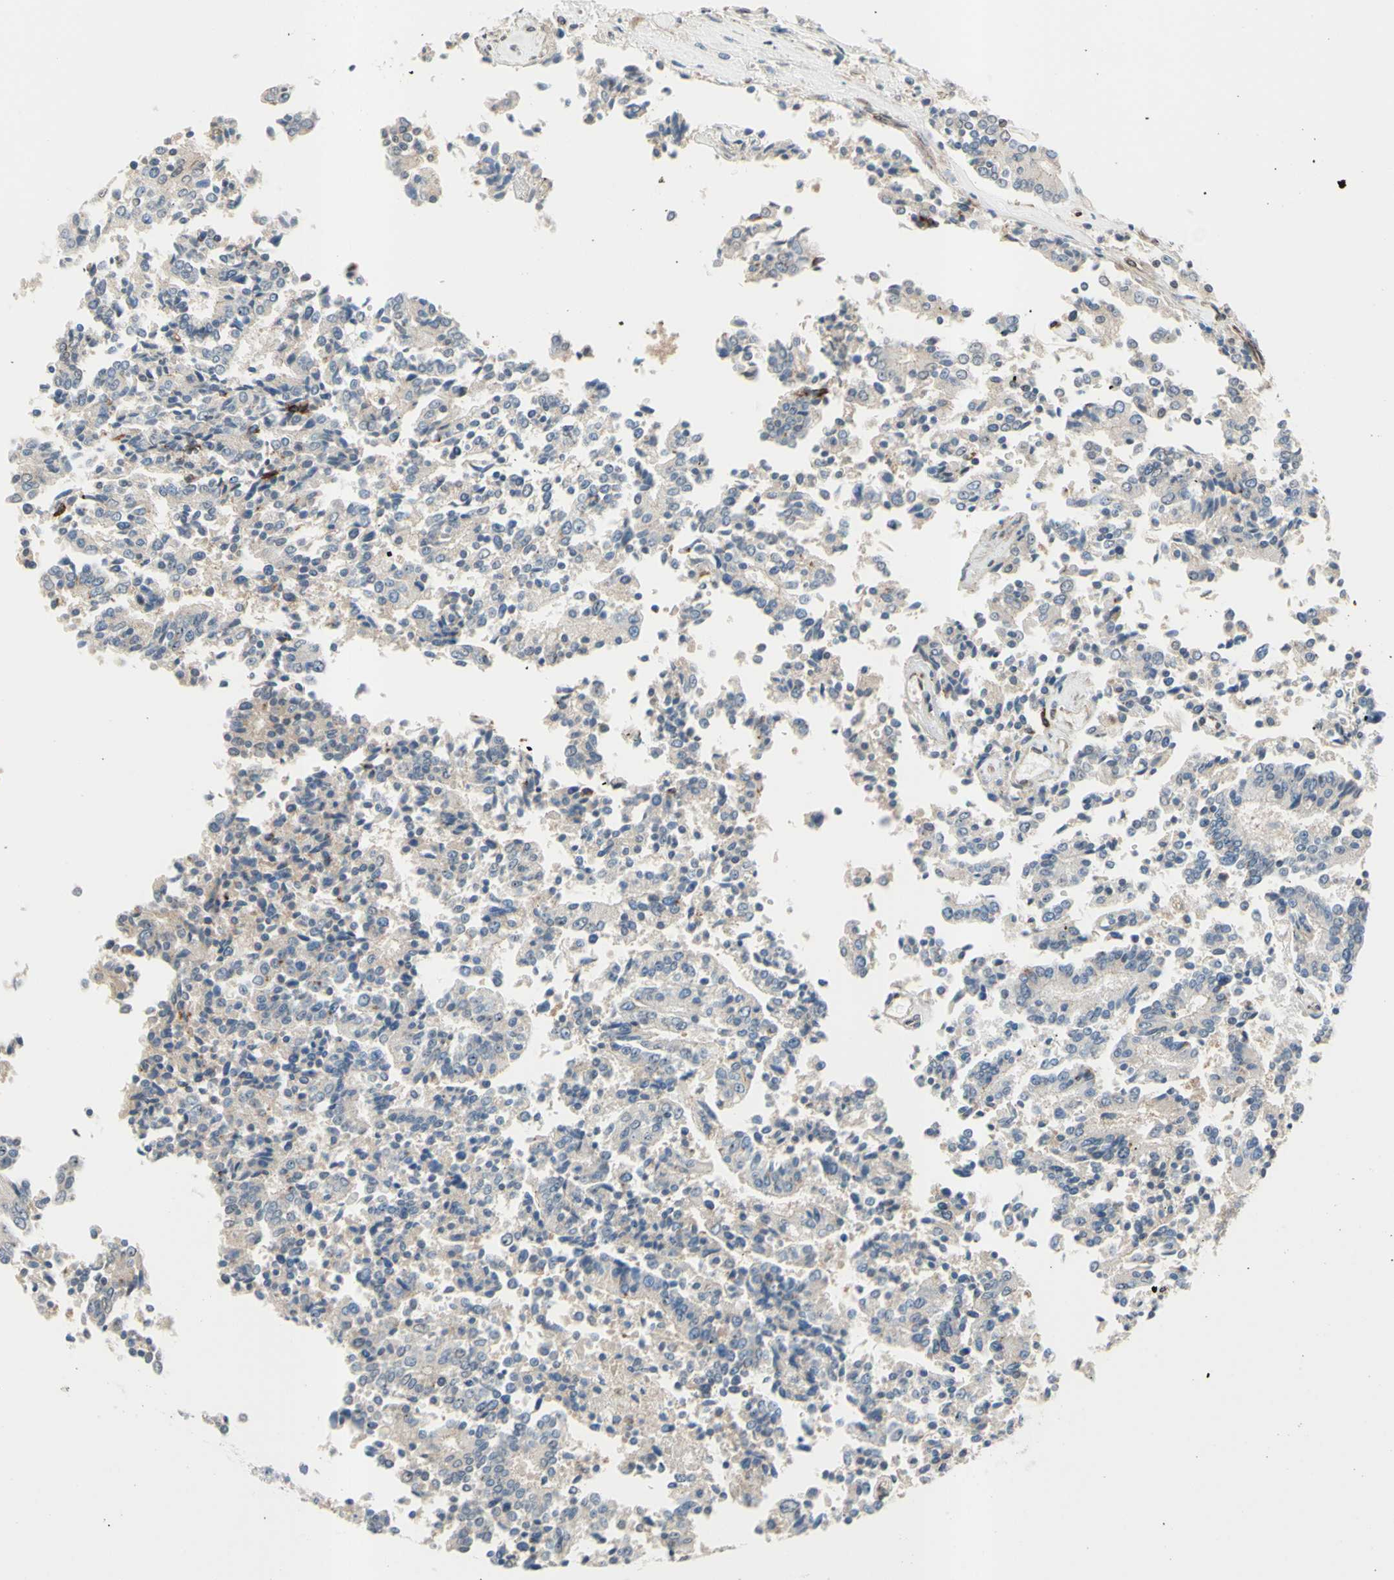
{"staining": {"intensity": "weak", "quantity": "25%-75%", "location": "cytoplasmic/membranous"}, "tissue": "prostate cancer", "cell_type": "Tumor cells", "image_type": "cancer", "snomed": [{"axis": "morphology", "description": "Normal tissue, NOS"}, {"axis": "morphology", "description": "Adenocarcinoma, High grade"}, {"axis": "topography", "description": "Prostate"}, {"axis": "topography", "description": "Seminal veicle"}], "caption": "Immunohistochemical staining of human prostate cancer exhibits low levels of weak cytoplasmic/membranous staining in about 25%-75% of tumor cells.", "gene": "TRAF2", "patient": {"sex": "male", "age": 55}}